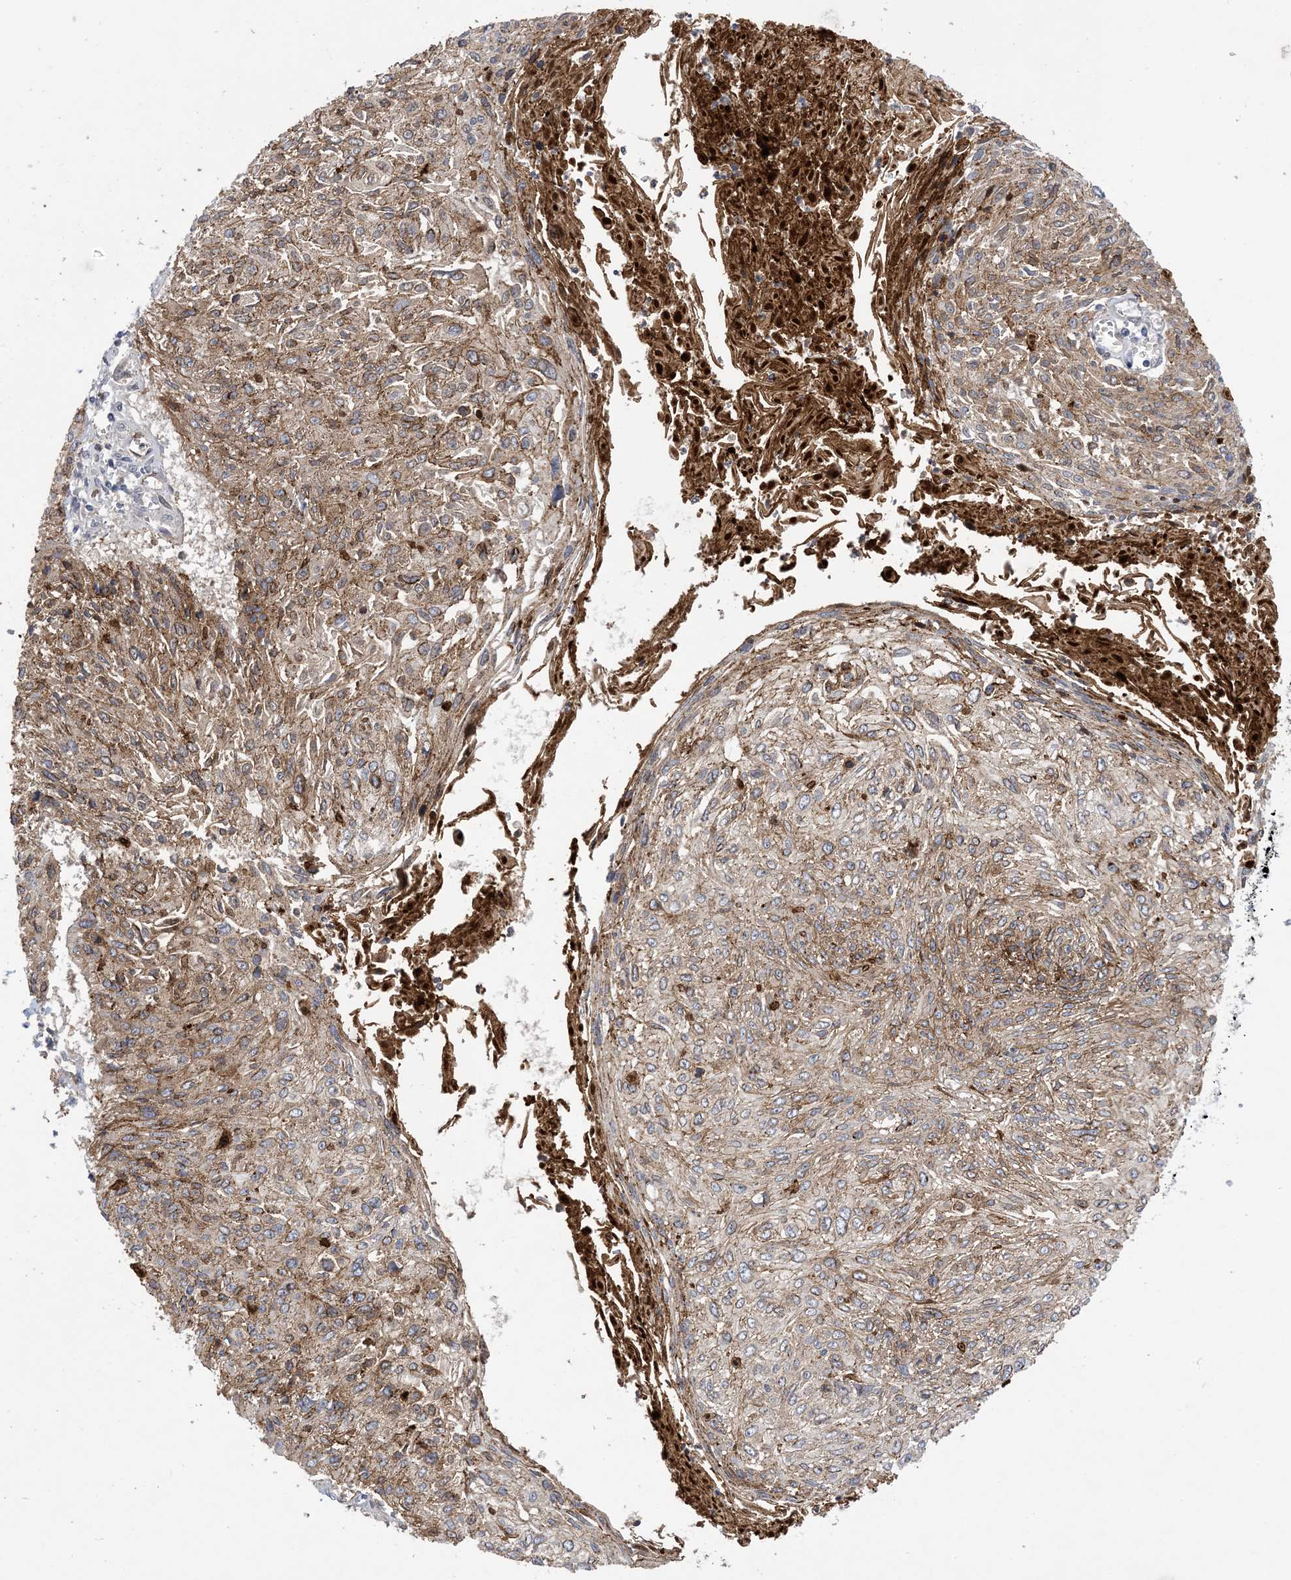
{"staining": {"intensity": "moderate", "quantity": ">75%", "location": "cytoplasmic/membranous"}, "tissue": "cervical cancer", "cell_type": "Tumor cells", "image_type": "cancer", "snomed": [{"axis": "morphology", "description": "Squamous cell carcinoma, NOS"}, {"axis": "topography", "description": "Cervix"}], "caption": "This is a photomicrograph of immunohistochemistry (IHC) staining of cervical cancer, which shows moderate positivity in the cytoplasmic/membranous of tumor cells.", "gene": "DSC3", "patient": {"sex": "female", "age": 51}}